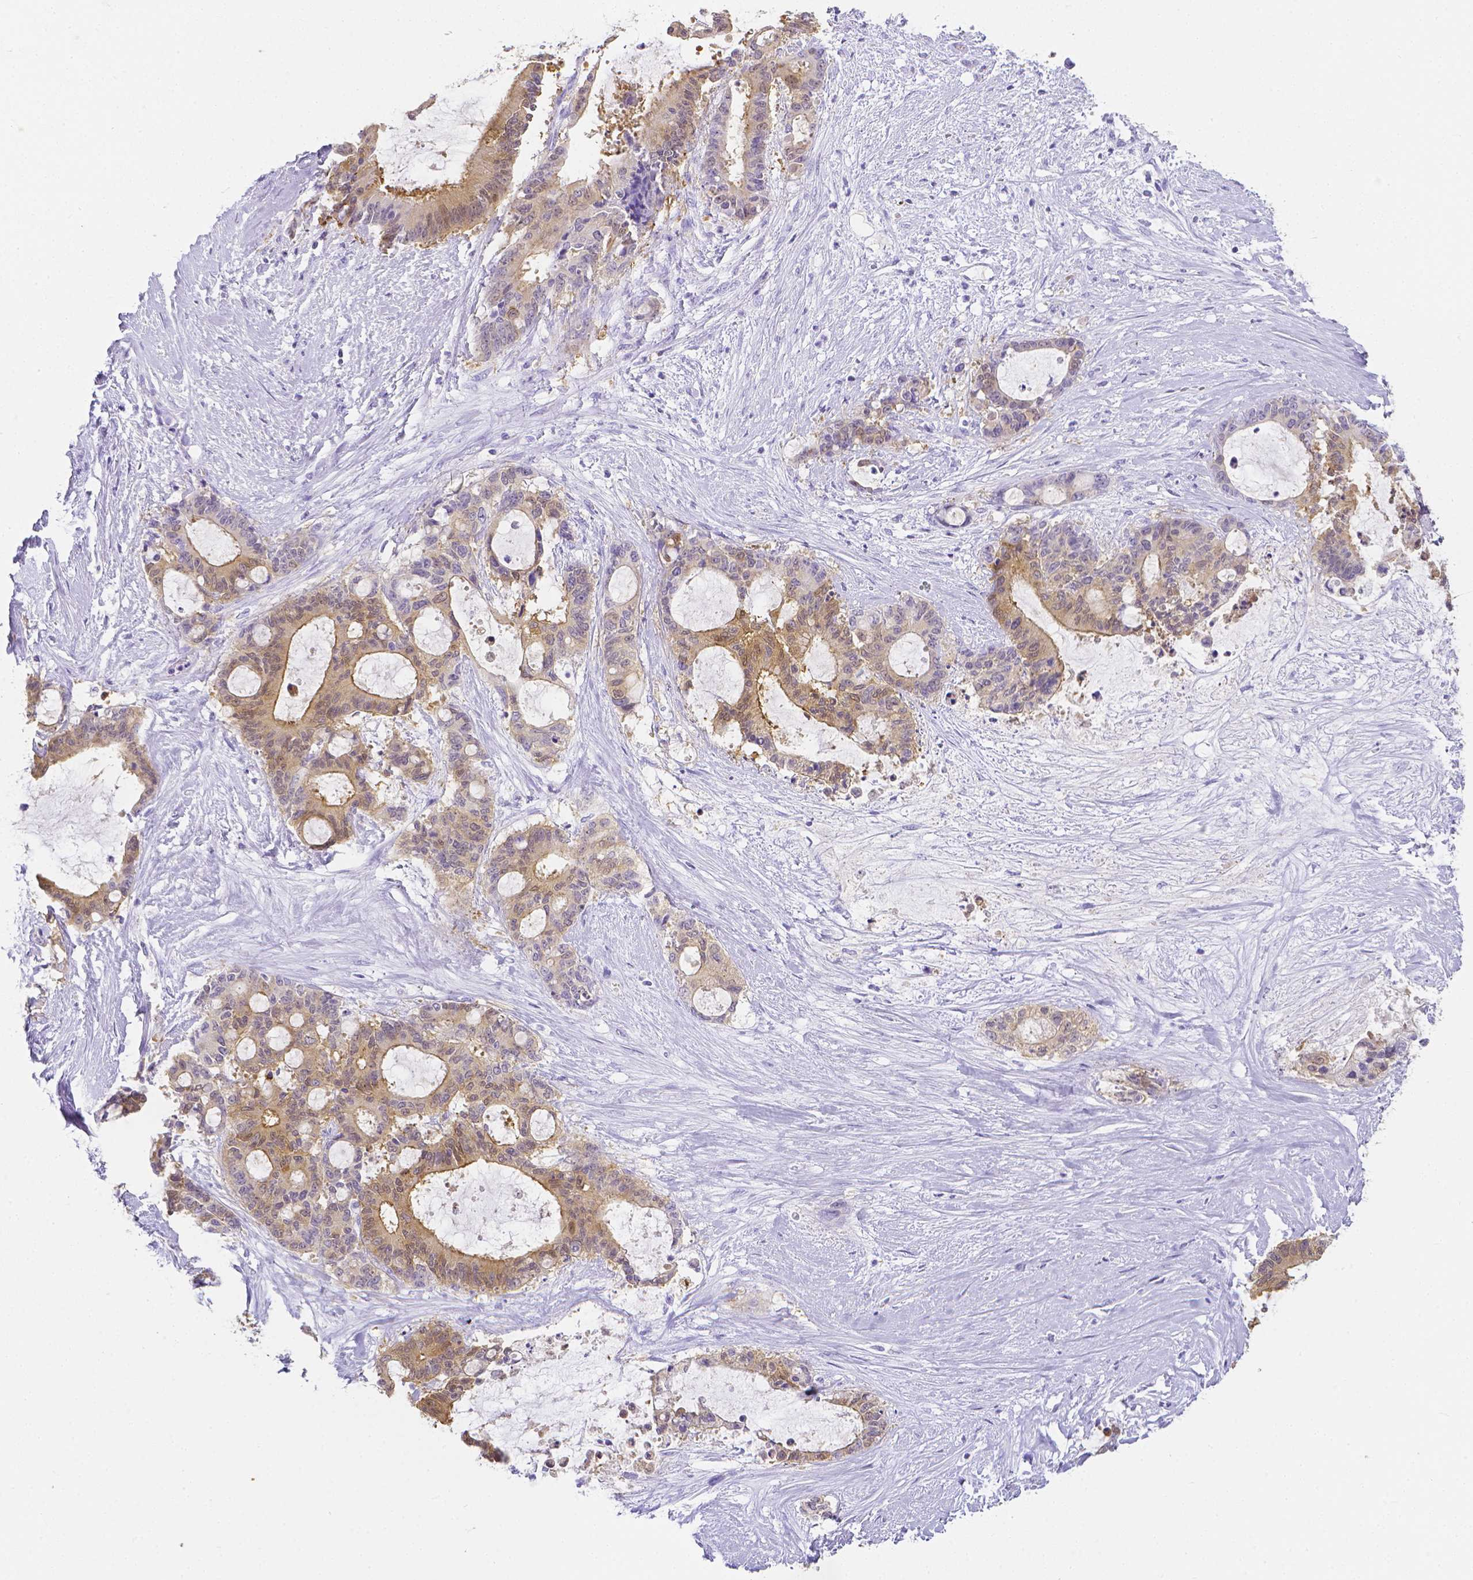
{"staining": {"intensity": "moderate", "quantity": "<25%", "location": "cytoplasmic/membranous,nuclear"}, "tissue": "liver cancer", "cell_type": "Tumor cells", "image_type": "cancer", "snomed": [{"axis": "morphology", "description": "Normal tissue, NOS"}, {"axis": "morphology", "description": "Cholangiocarcinoma"}, {"axis": "topography", "description": "Liver"}, {"axis": "topography", "description": "Peripheral nerve tissue"}], "caption": "Immunohistochemistry (DAB) staining of liver cancer (cholangiocarcinoma) shows moderate cytoplasmic/membranous and nuclear protein expression in about <25% of tumor cells.", "gene": "LGALS4", "patient": {"sex": "female", "age": 73}}